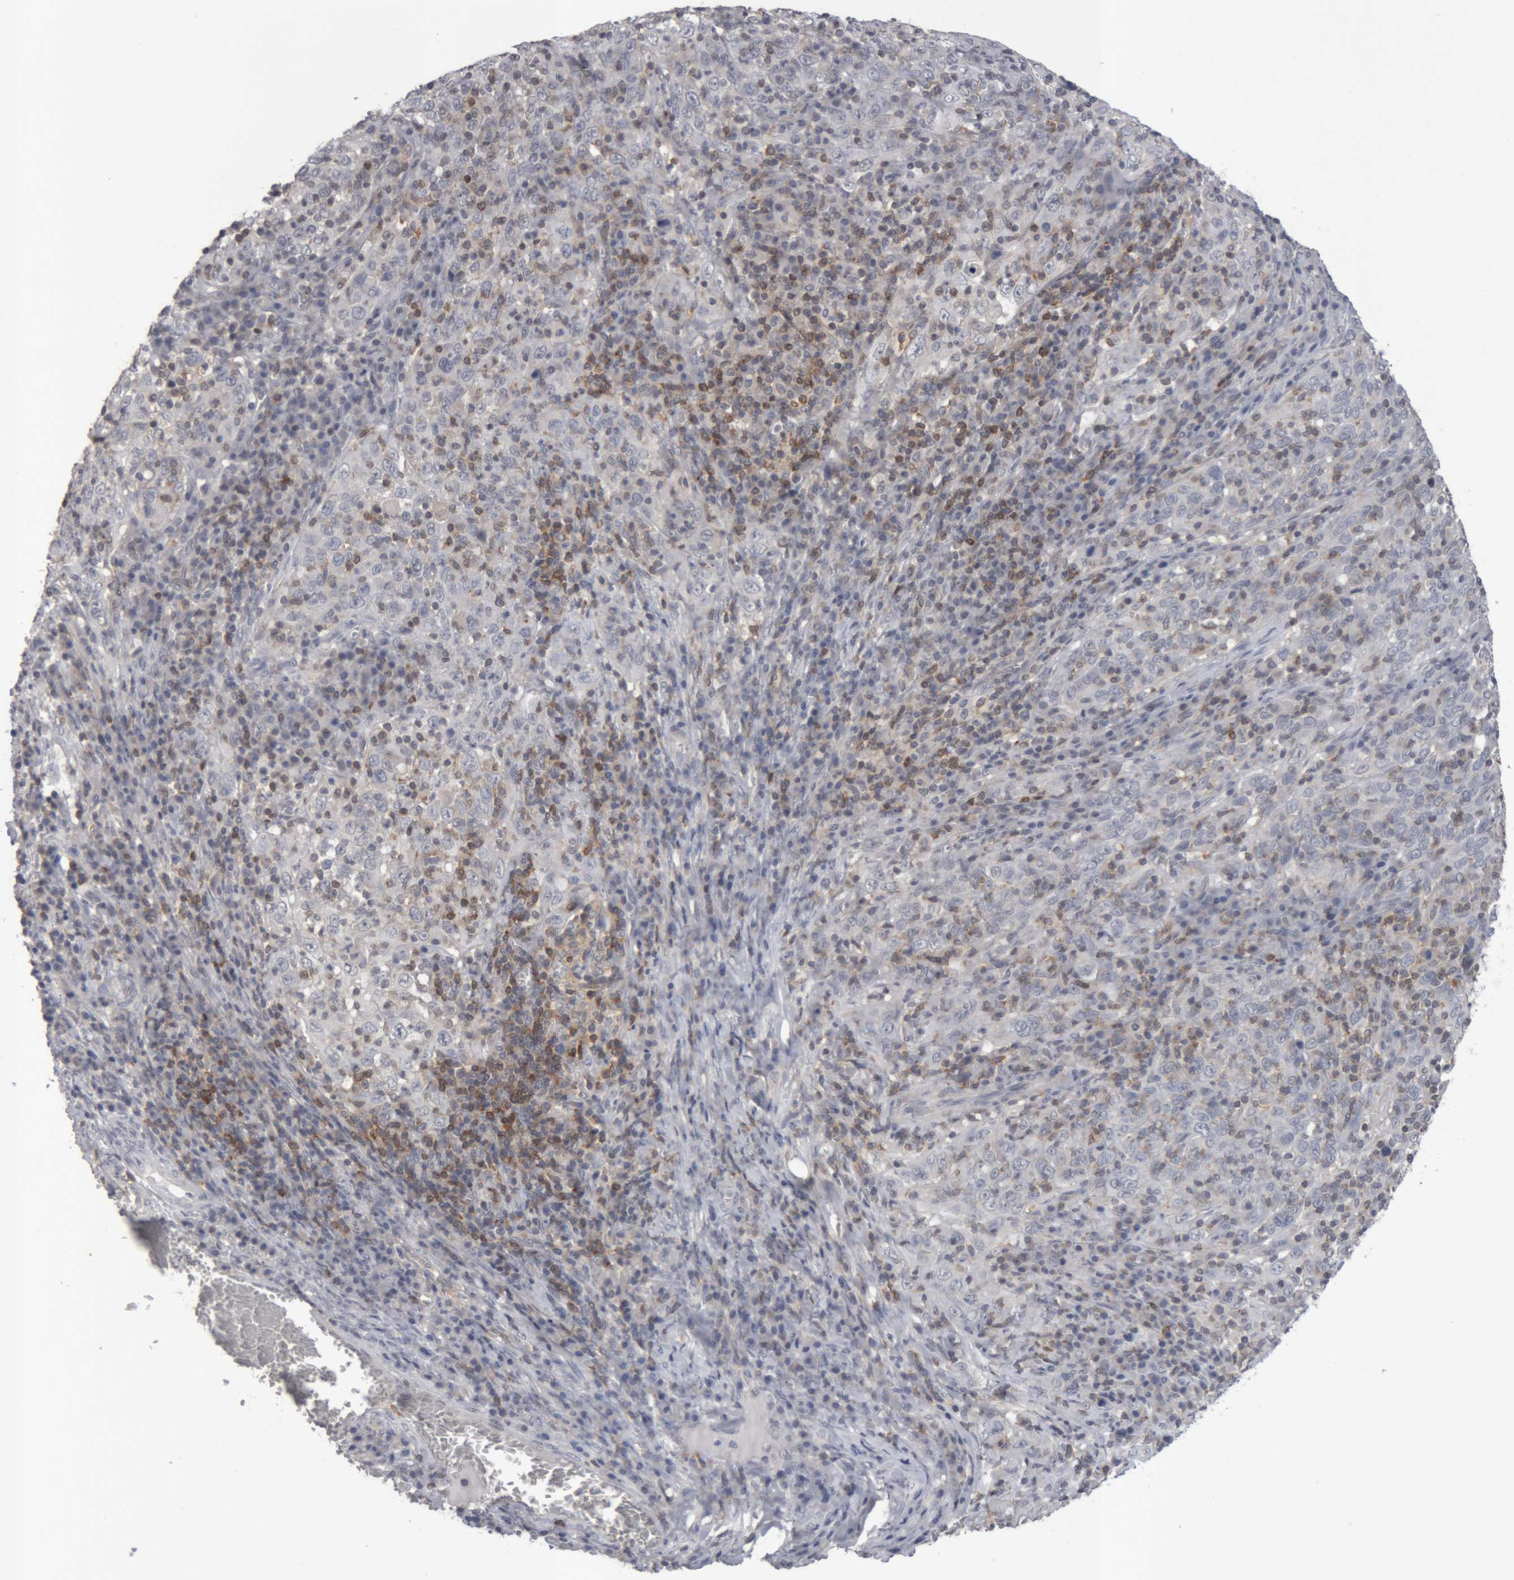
{"staining": {"intensity": "negative", "quantity": "none", "location": "none"}, "tissue": "cervical cancer", "cell_type": "Tumor cells", "image_type": "cancer", "snomed": [{"axis": "morphology", "description": "Squamous cell carcinoma, NOS"}, {"axis": "topography", "description": "Cervix"}], "caption": "This micrograph is of cervical squamous cell carcinoma stained with immunohistochemistry (IHC) to label a protein in brown with the nuclei are counter-stained blue. There is no expression in tumor cells.", "gene": "NFATC2", "patient": {"sex": "female", "age": 46}}